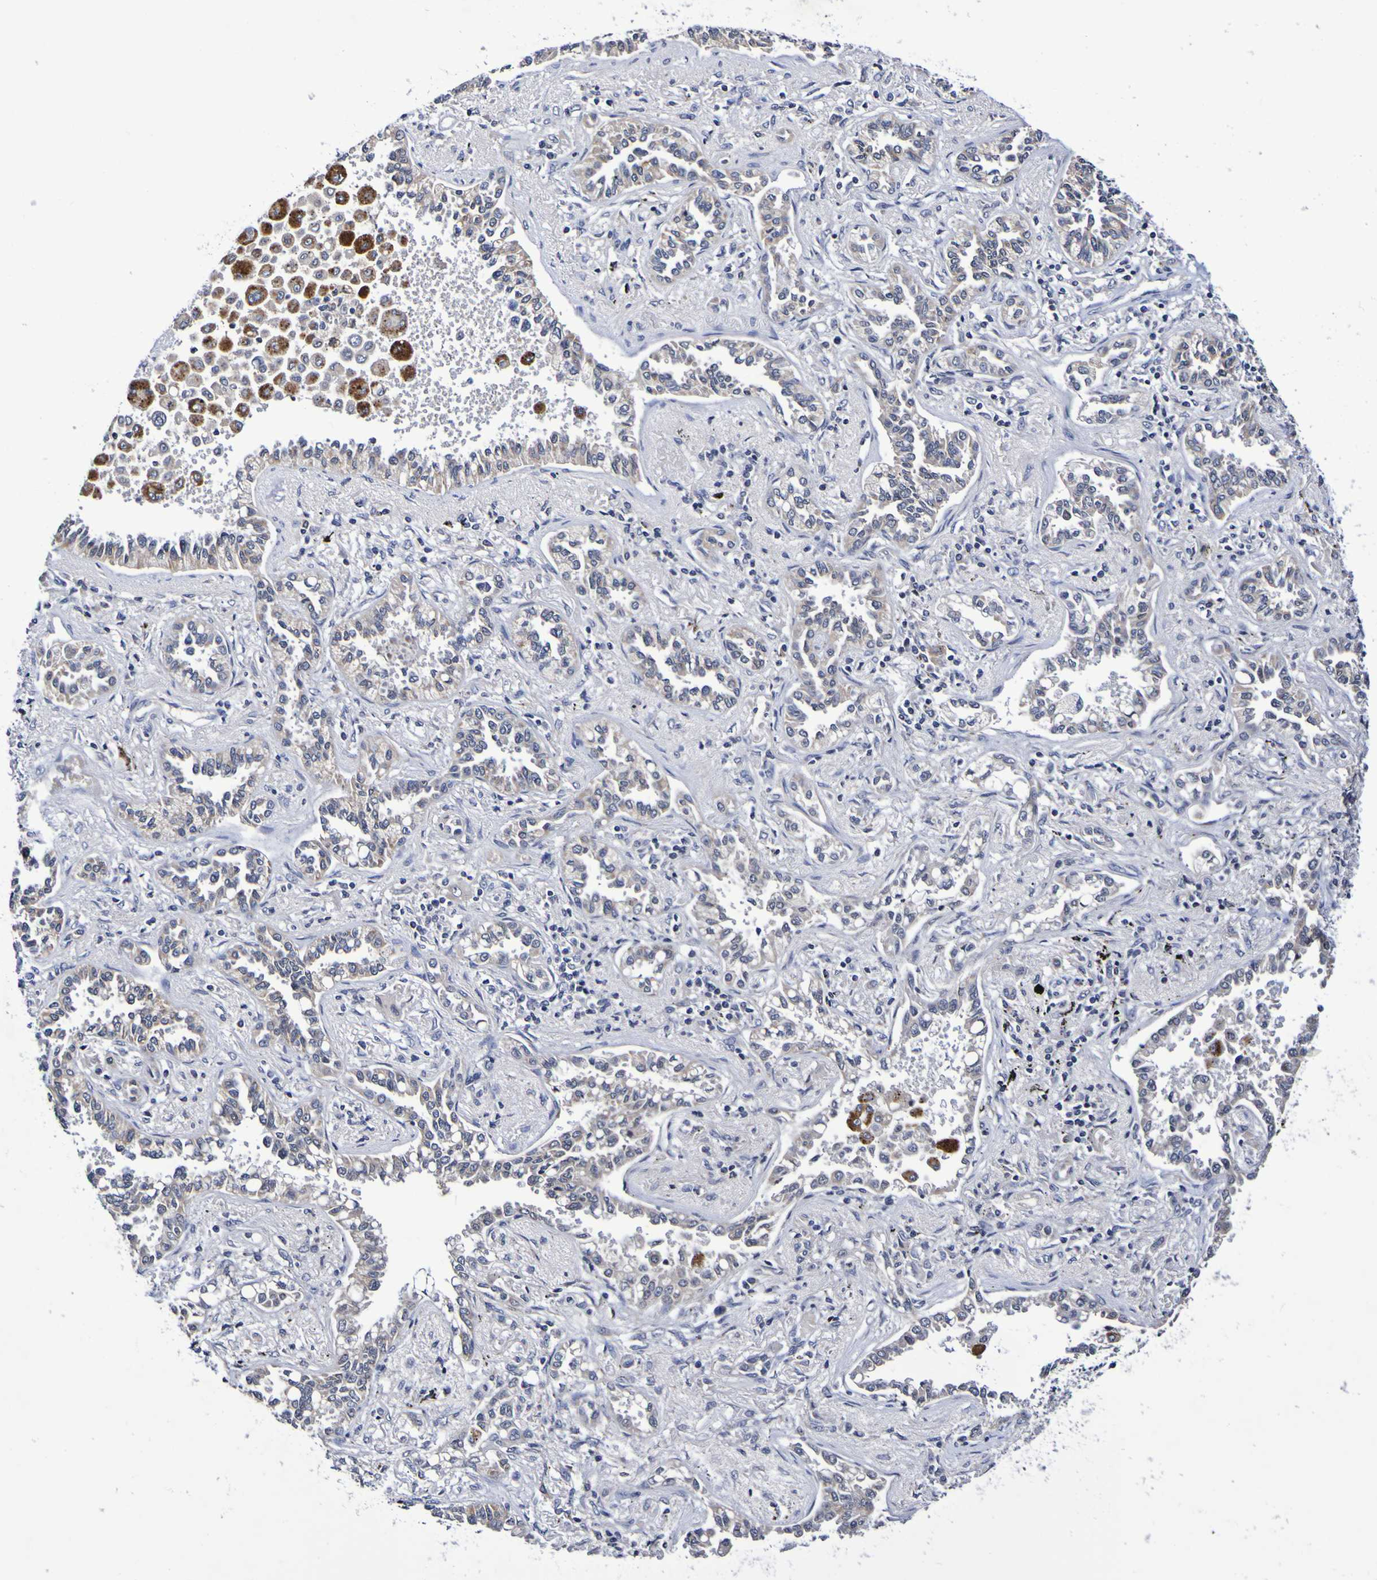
{"staining": {"intensity": "weak", "quantity": ">75%", "location": "cytoplasmic/membranous"}, "tissue": "lung cancer", "cell_type": "Tumor cells", "image_type": "cancer", "snomed": [{"axis": "morphology", "description": "Normal tissue, NOS"}, {"axis": "morphology", "description": "Adenocarcinoma, NOS"}, {"axis": "topography", "description": "Lung"}], "caption": "This is an image of immunohistochemistry (IHC) staining of adenocarcinoma (lung), which shows weak staining in the cytoplasmic/membranous of tumor cells.", "gene": "PTP4A2", "patient": {"sex": "male", "age": 59}}